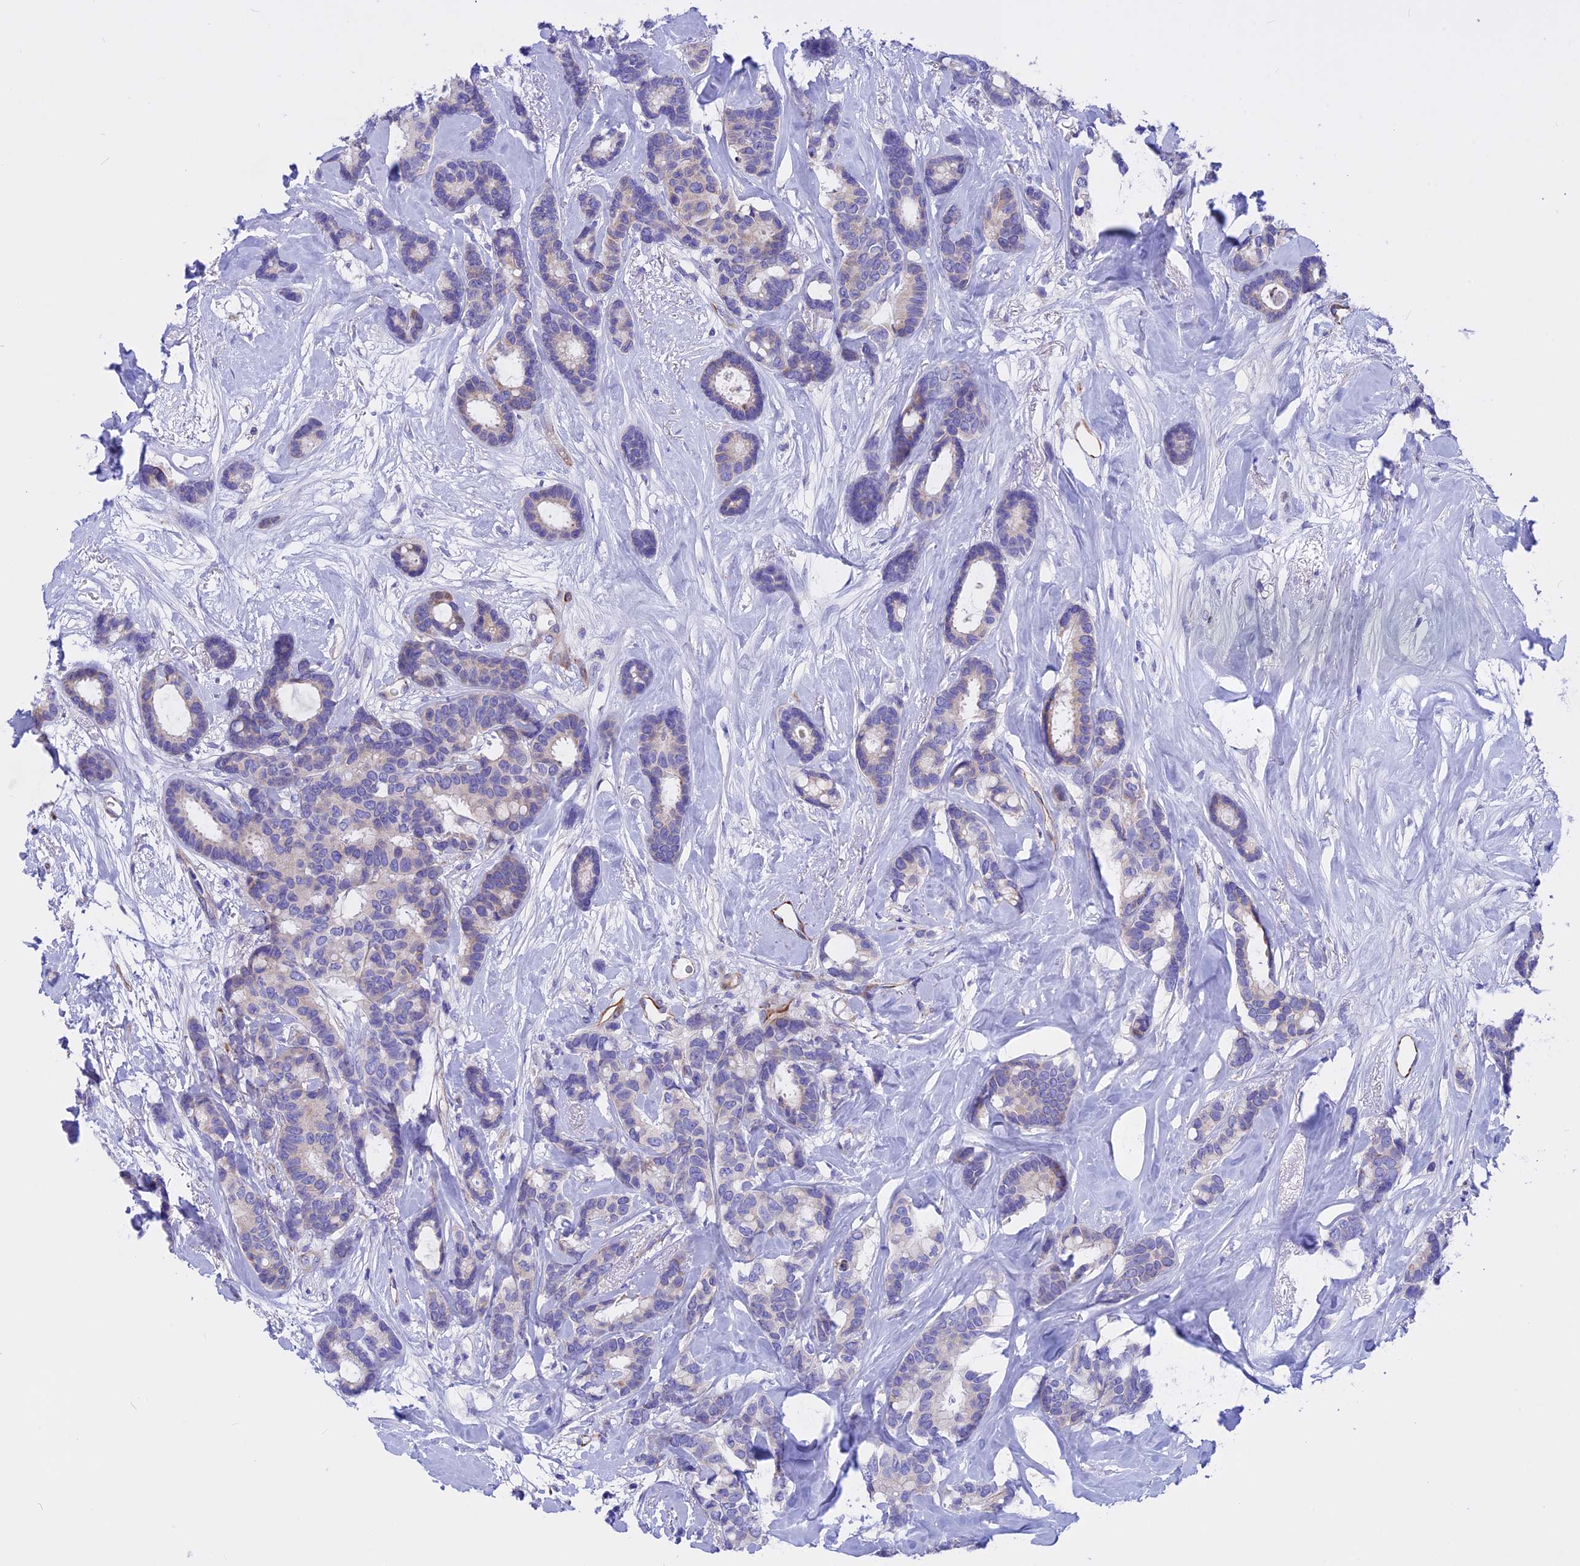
{"staining": {"intensity": "negative", "quantity": "none", "location": "none"}, "tissue": "breast cancer", "cell_type": "Tumor cells", "image_type": "cancer", "snomed": [{"axis": "morphology", "description": "Duct carcinoma"}, {"axis": "topography", "description": "Breast"}], "caption": "Breast cancer (intraductal carcinoma) stained for a protein using IHC demonstrates no expression tumor cells.", "gene": "TMEM138", "patient": {"sex": "female", "age": 87}}